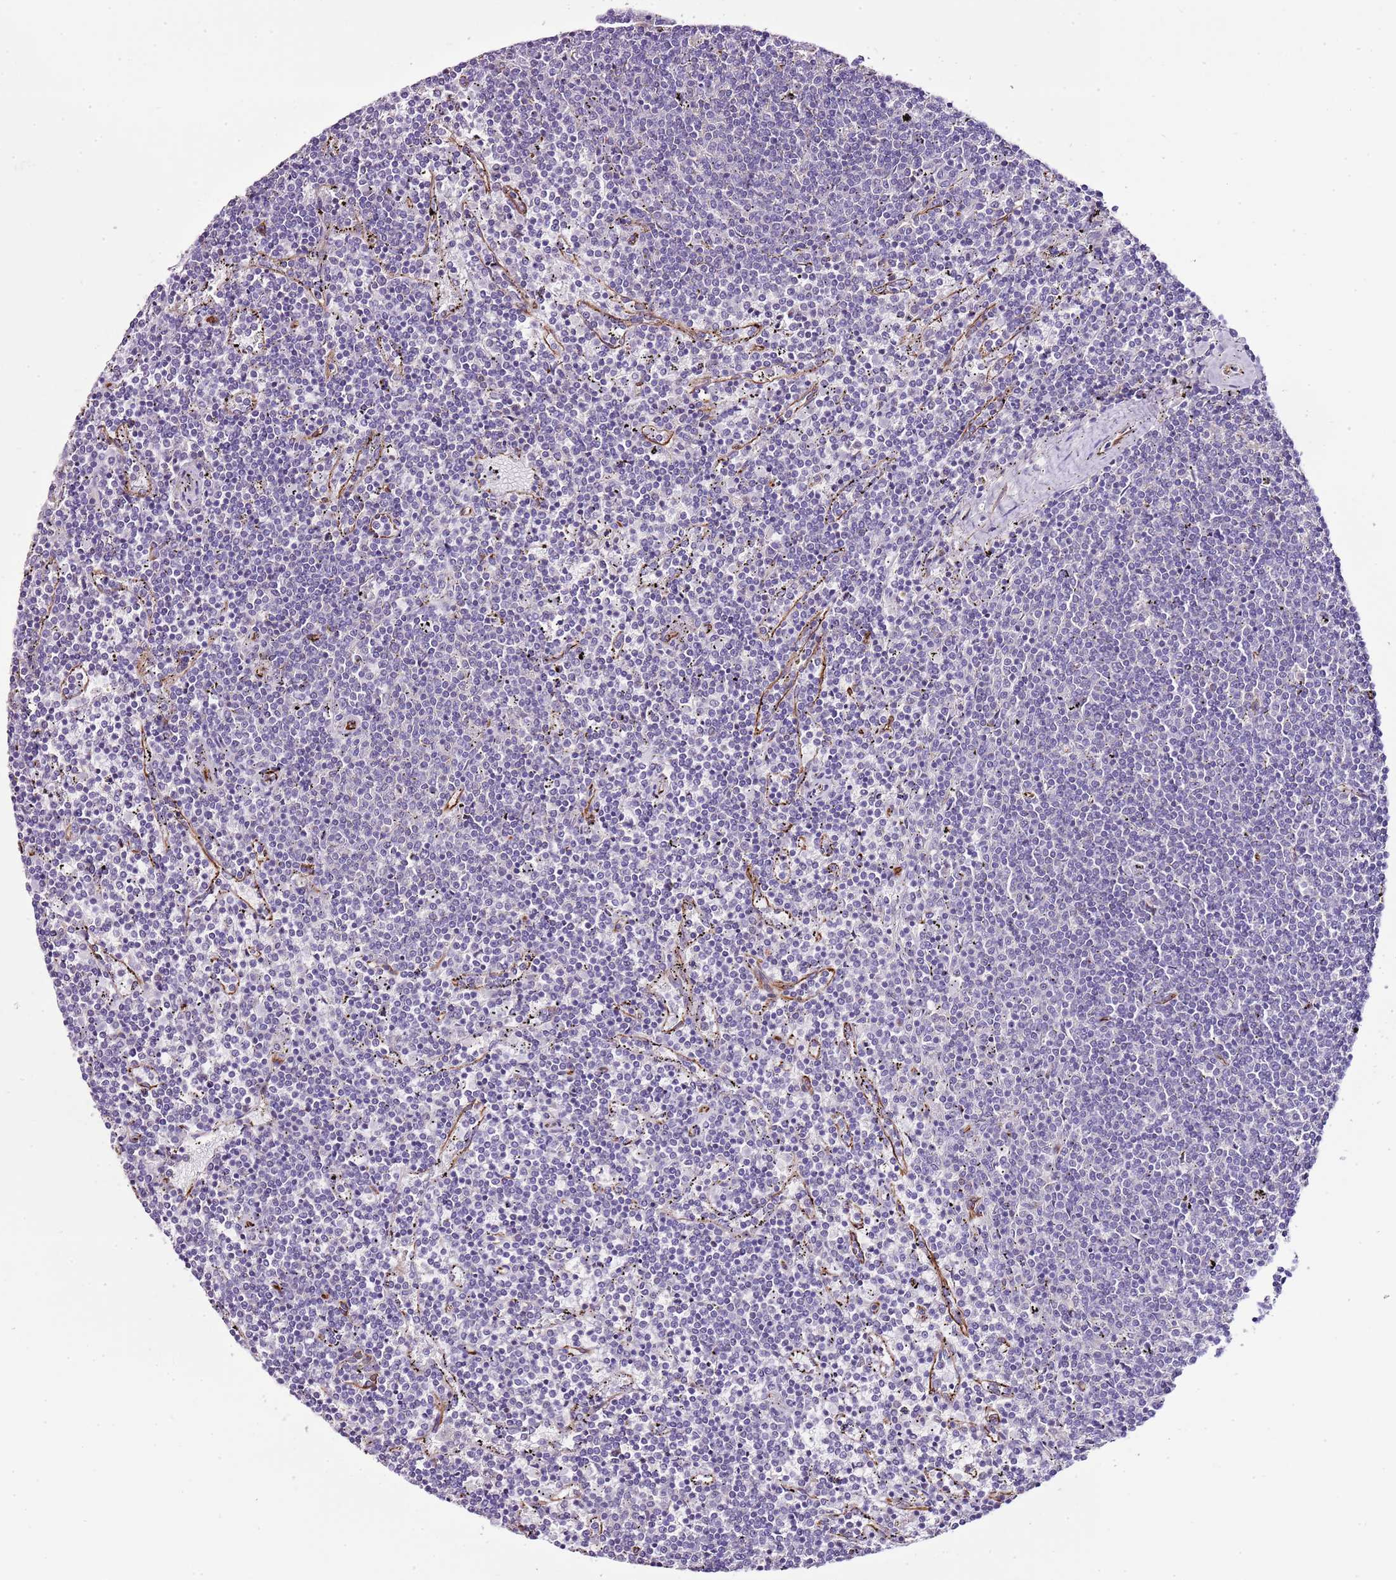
{"staining": {"intensity": "negative", "quantity": "none", "location": "none"}, "tissue": "lymphoma", "cell_type": "Tumor cells", "image_type": "cancer", "snomed": [{"axis": "morphology", "description": "Malignant lymphoma, non-Hodgkin's type, Low grade"}, {"axis": "topography", "description": "Spleen"}], "caption": "Immunohistochemistry photomicrograph of neoplastic tissue: low-grade malignant lymphoma, non-Hodgkin's type stained with DAB (3,3'-diaminobenzidine) displays no significant protein positivity in tumor cells. (DAB IHC, high magnification).", "gene": "ZNF786", "patient": {"sex": "female", "age": 50}}